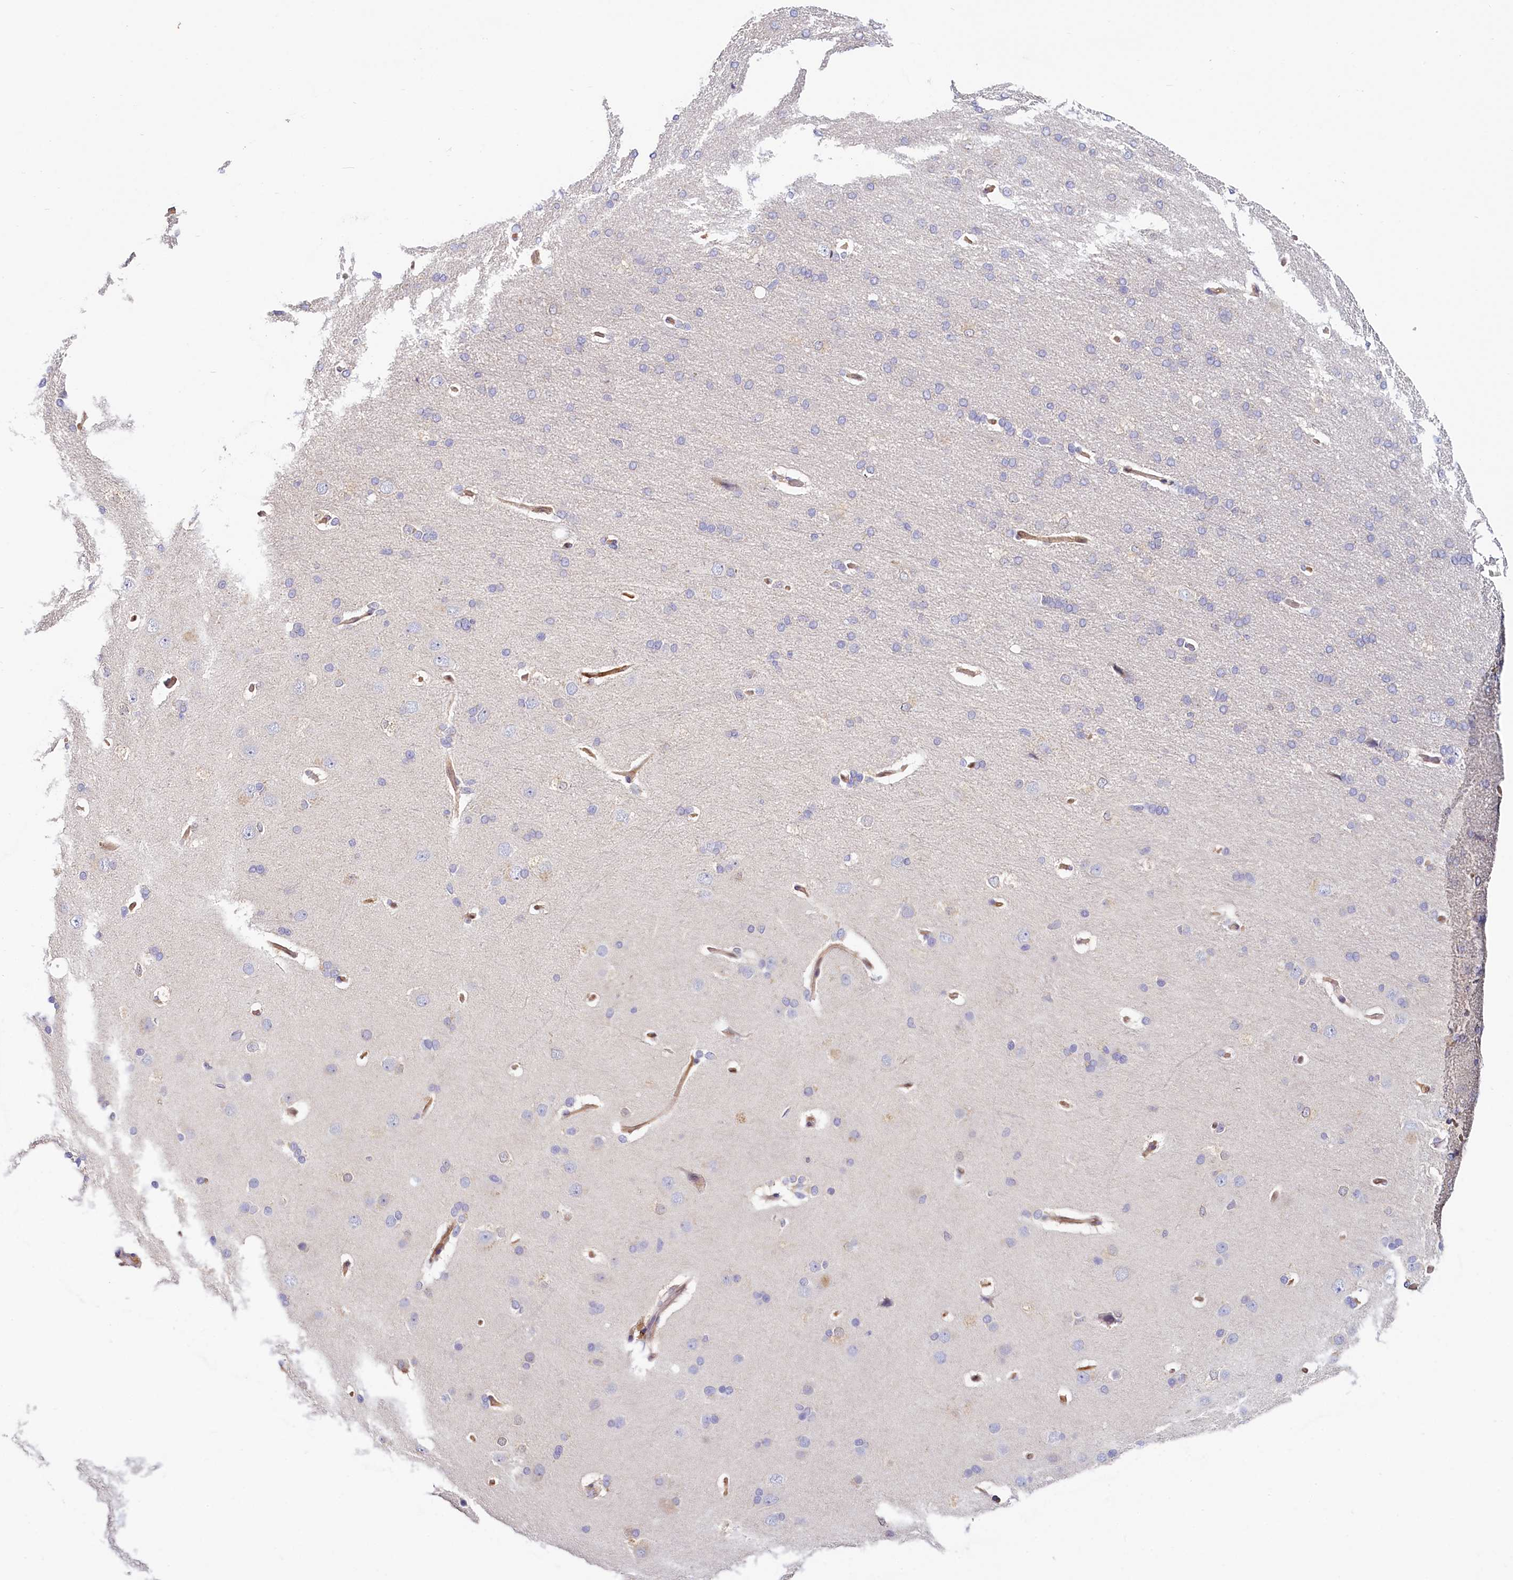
{"staining": {"intensity": "moderate", "quantity": "25%-75%", "location": "cytoplasmic/membranous"}, "tissue": "cerebral cortex", "cell_type": "Endothelial cells", "image_type": "normal", "snomed": [{"axis": "morphology", "description": "Normal tissue, NOS"}, {"axis": "topography", "description": "Cerebral cortex"}], "caption": "Normal cerebral cortex reveals moderate cytoplasmic/membranous expression in about 25%-75% of endothelial cells, visualized by immunohistochemistry.", "gene": "PDE6D", "patient": {"sex": "male", "age": 62}}